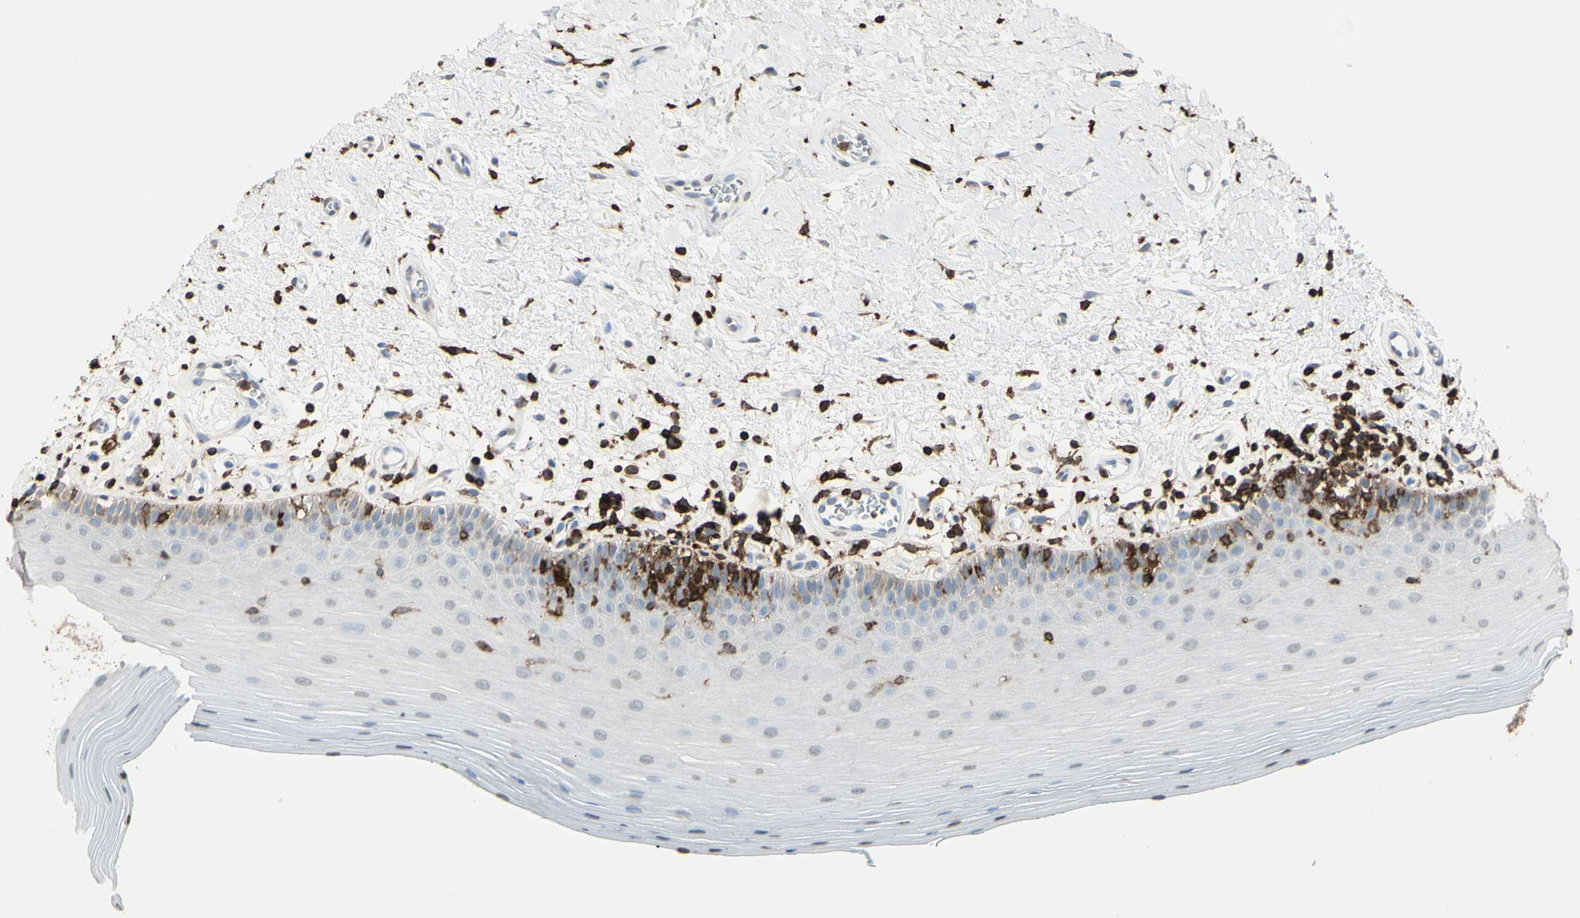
{"staining": {"intensity": "negative", "quantity": "none", "location": "none"}, "tissue": "oral mucosa", "cell_type": "Squamous epithelial cells", "image_type": "normal", "snomed": [{"axis": "morphology", "description": "Normal tissue, NOS"}, {"axis": "topography", "description": "Skeletal muscle"}, {"axis": "topography", "description": "Oral tissue"}], "caption": "Histopathology image shows no significant protein staining in squamous epithelial cells of normal oral mucosa.", "gene": "PSTPIP1", "patient": {"sex": "male", "age": 58}}